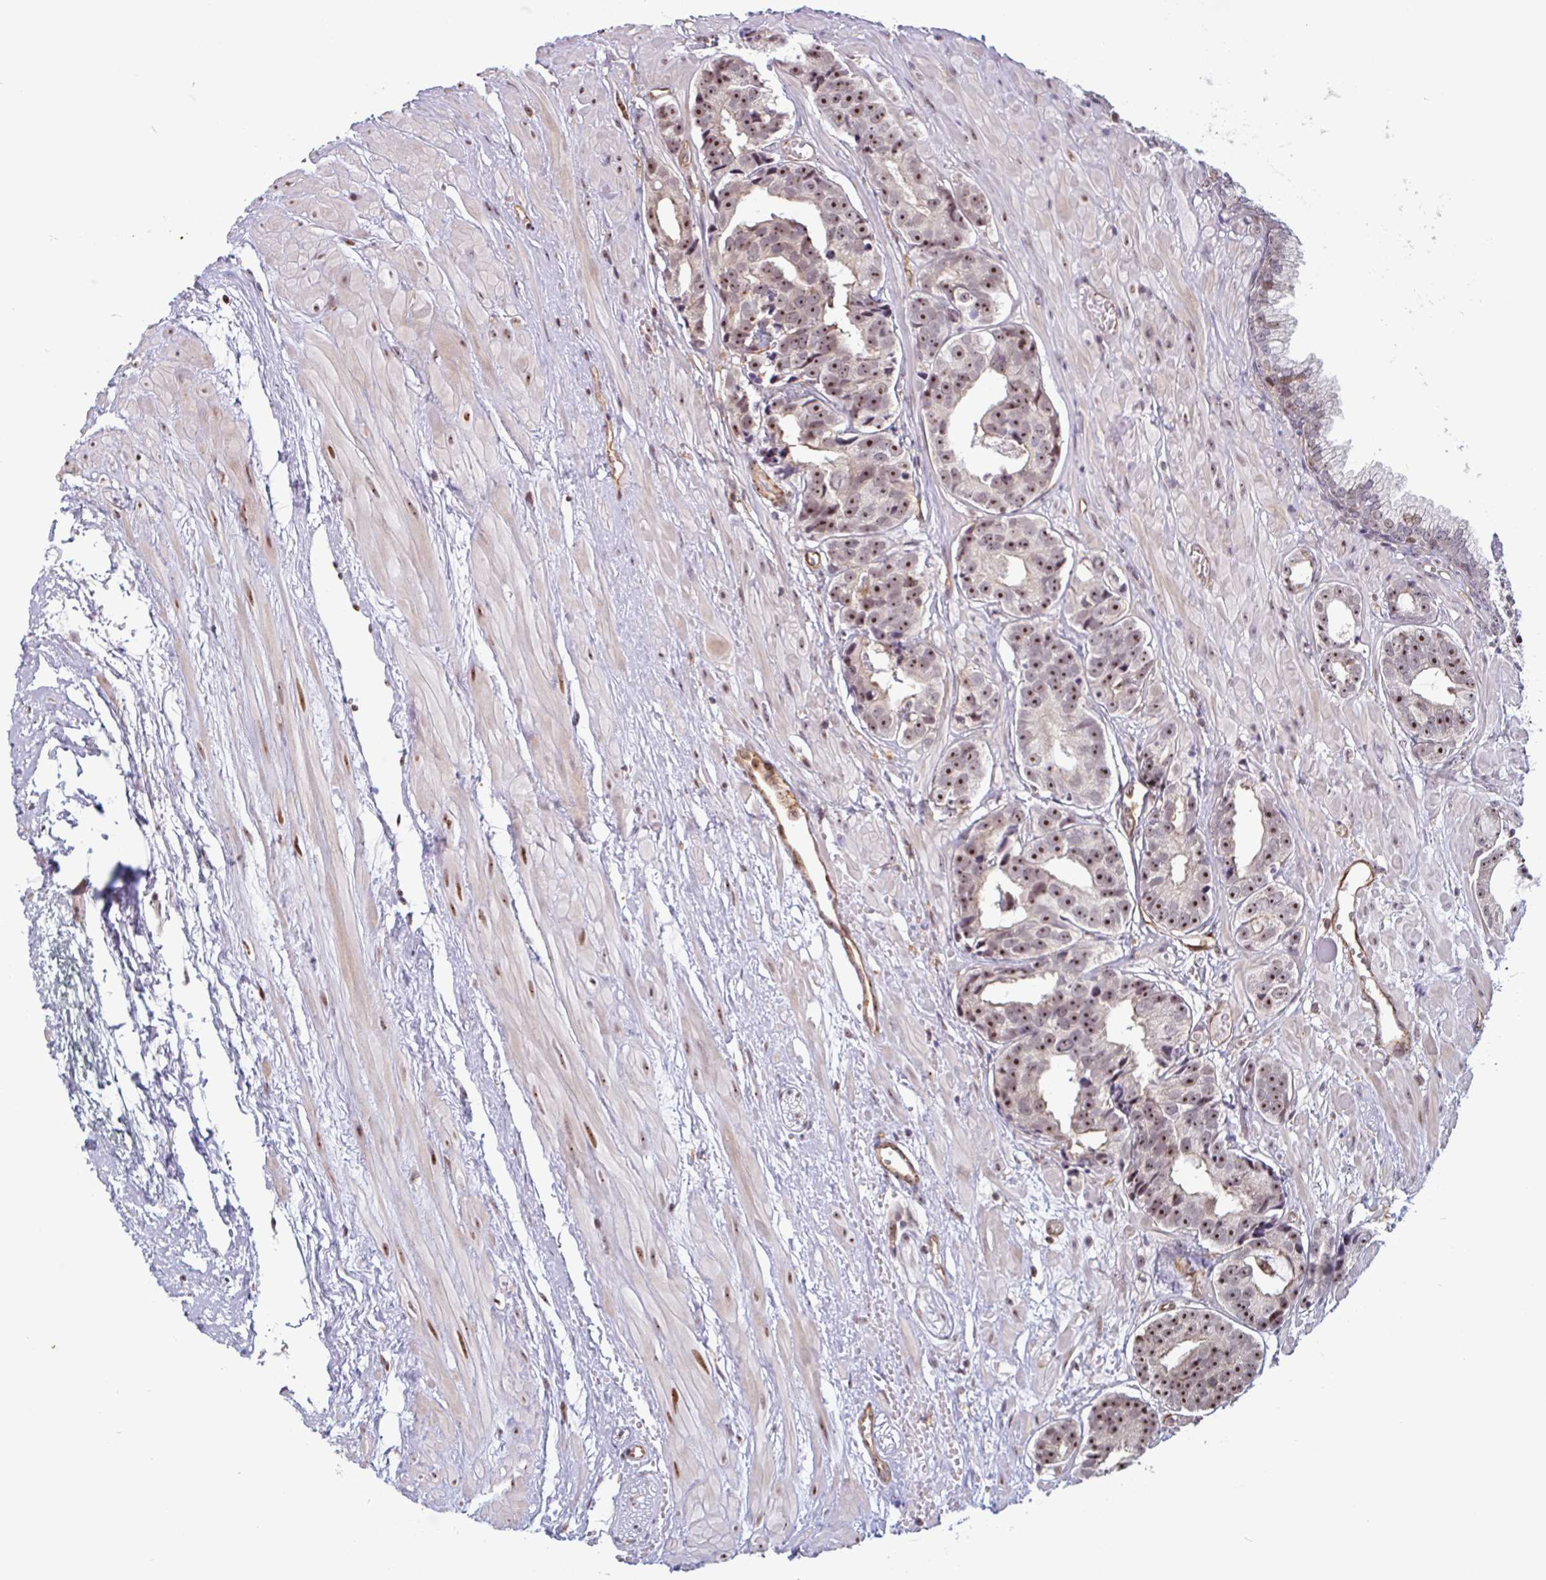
{"staining": {"intensity": "moderate", "quantity": ">75%", "location": "nuclear"}, "tissue": "prostate cancer", "cell_type": "Tumor cells", "image_type": "cancer", "snomed": [{"axis": "morphology", "description": "Adenocarcinoma, High grade"}, {"axis": "topography", "description": "Prostate"}], "caption": "About >75% of tumor cells in high-grade adenocarcinoma (prostate) demonstrate moderate nuclear protein positivity as visualized by brown immunohistochemical staining.", "gene": "ZNF689", "patient": {"sex": "male", "age": 71}}